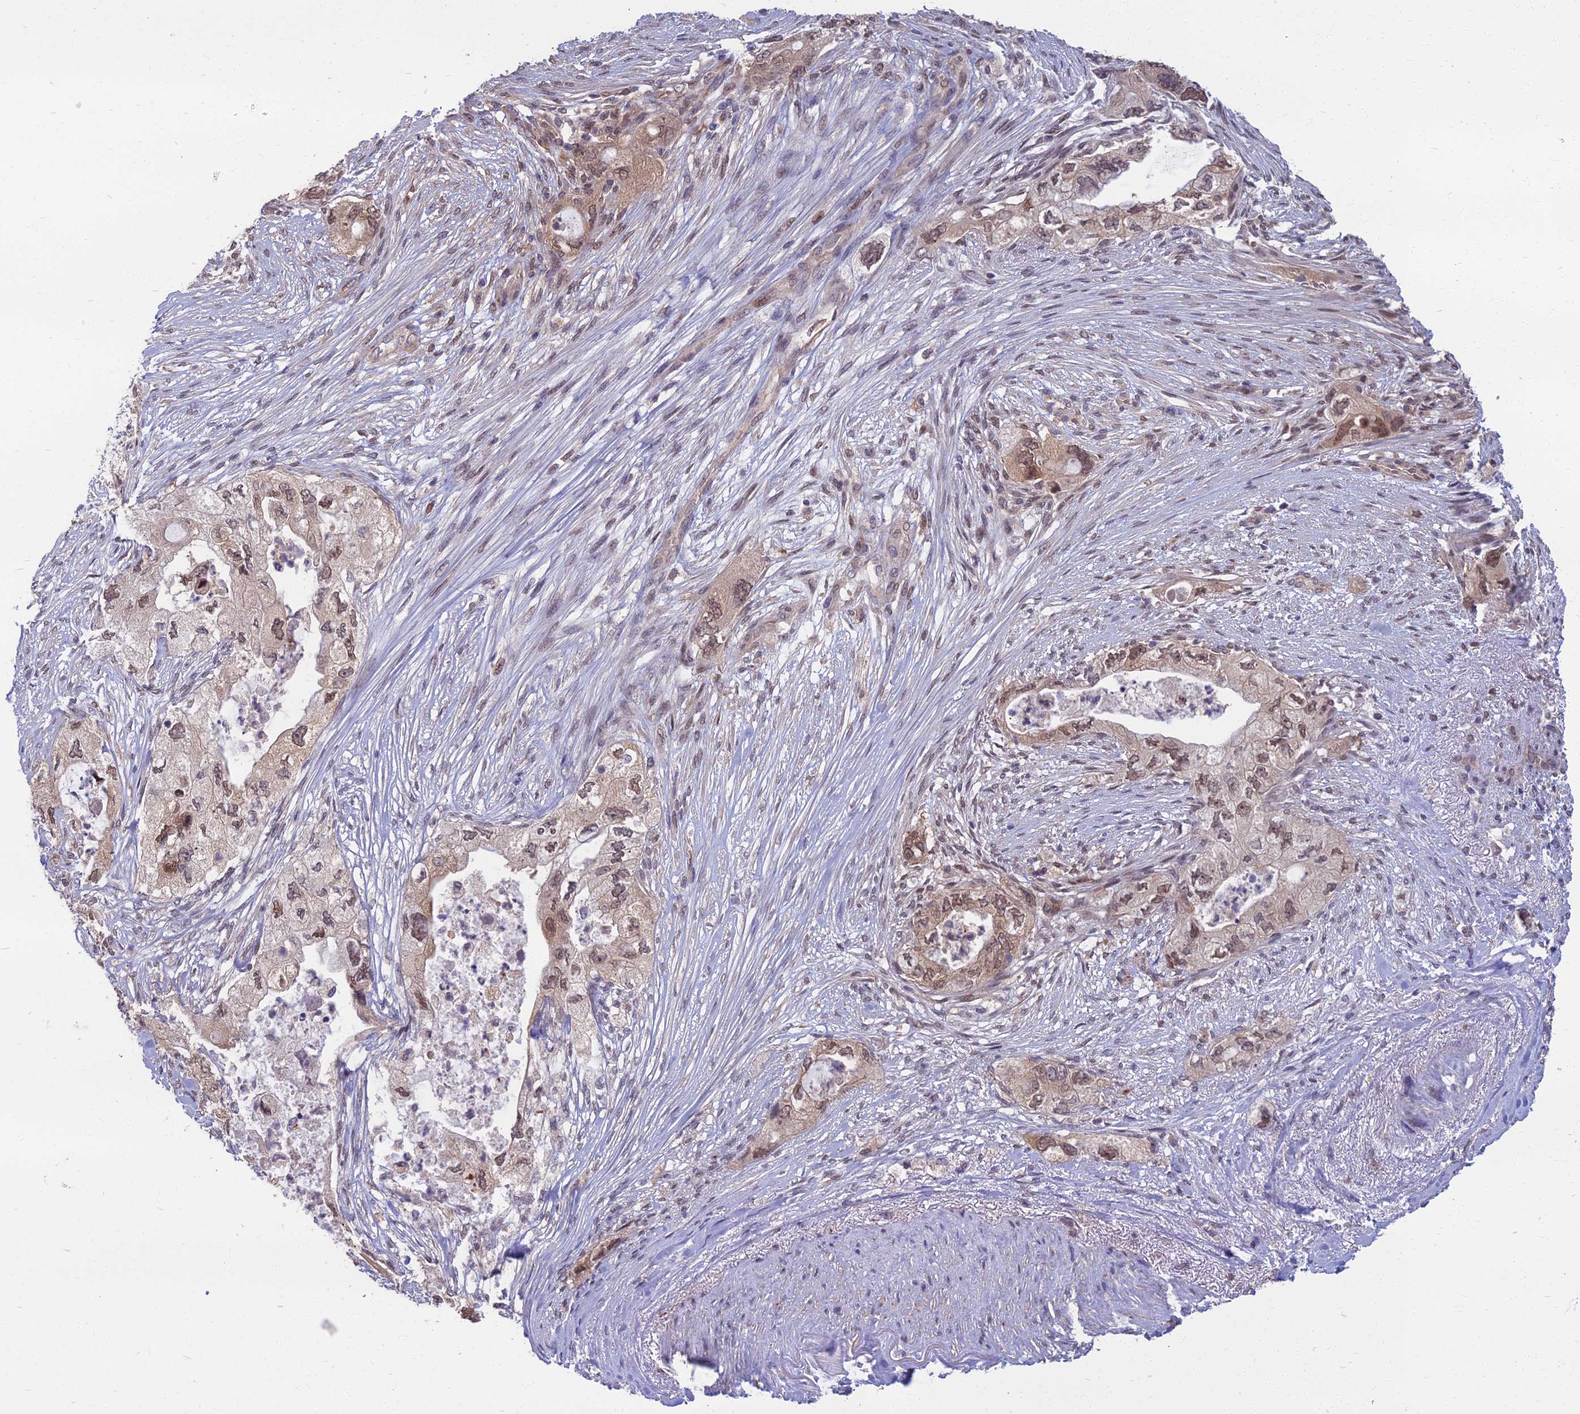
{"staining": {"intensity": "moderate", "quantity": ">75%", "location": "nuclear"}, "tissue": "pancreatic cancer", "cell_type": "Tumor cells", "image_type": "cancer", "snomed": [{"axis": "morphology", "description": "Adenocarcinoma, NOS"}, {"axis": "topography", "description": "Pancreas"}], "caption": "IHC photomicrograph of neoplastic tissue: human pancreatic adenocarcinoma stained using immunohistochemistry reveals medium levels of moderate protein expression localized specifically in the nuclear of tumor cells, appearing as a nuclear brown color.", "gene": "NR4A3", "patient": {"sex": "female", "age": 73}}